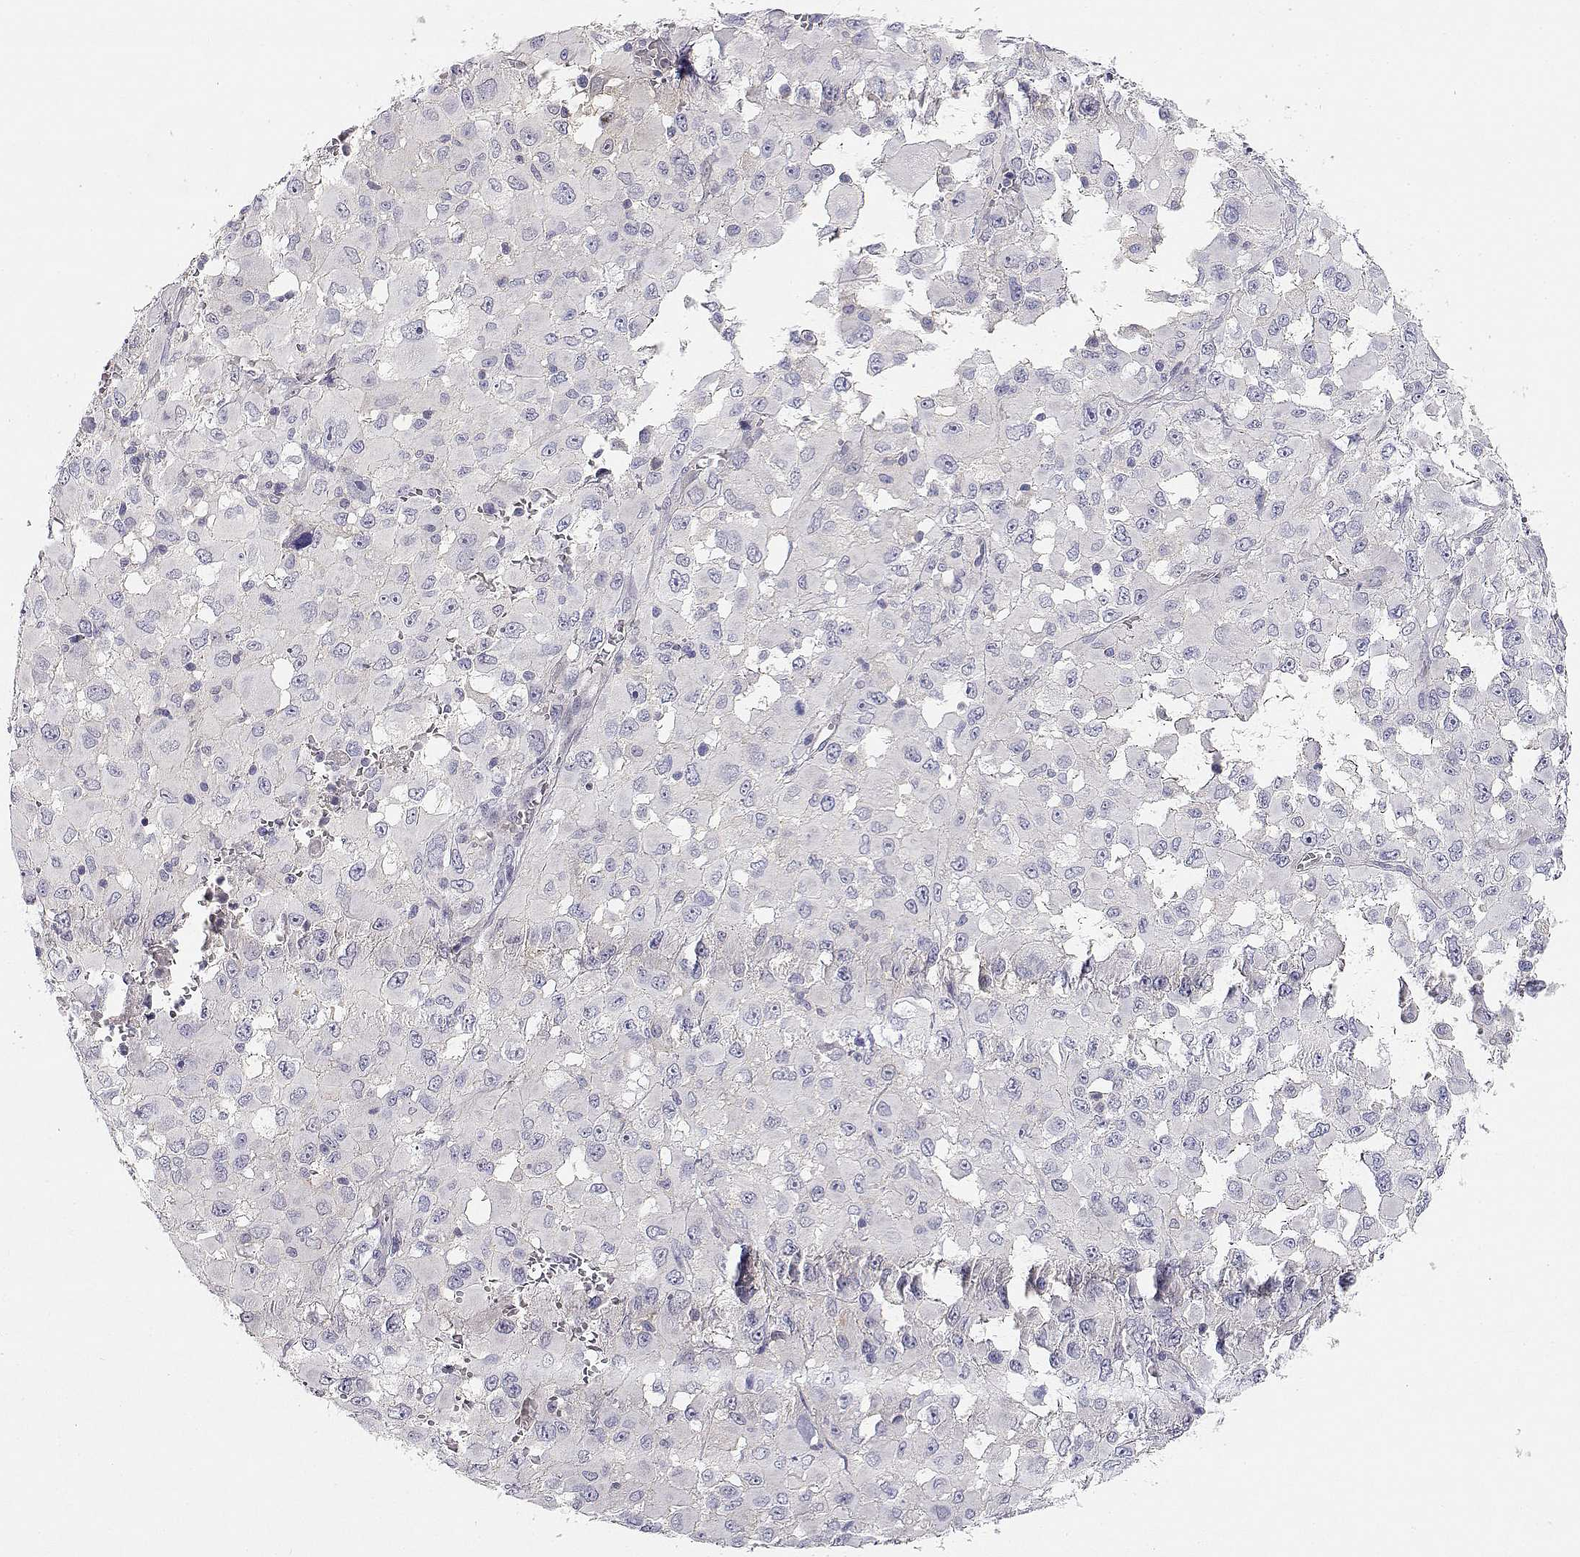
{"staining": {"intensity": "negative", "quantity": "none", "location": "none"}, "tissue": "melanoma", "cell_type": "Tumor cells", "image_type": "cancer", "snomed": [{"axis": "morphology", "description": "Malignant melanoma, Metastatic site"}, {"axis": "topography", "description": "Lymph node"}], "caption": "Immunohistochemistry photomicrograph of human melanoma stained for a protein (brown), which shows no staining in tumor cells.", "gene": "ADA", "patient": {"sex": "male", "age": 50}}